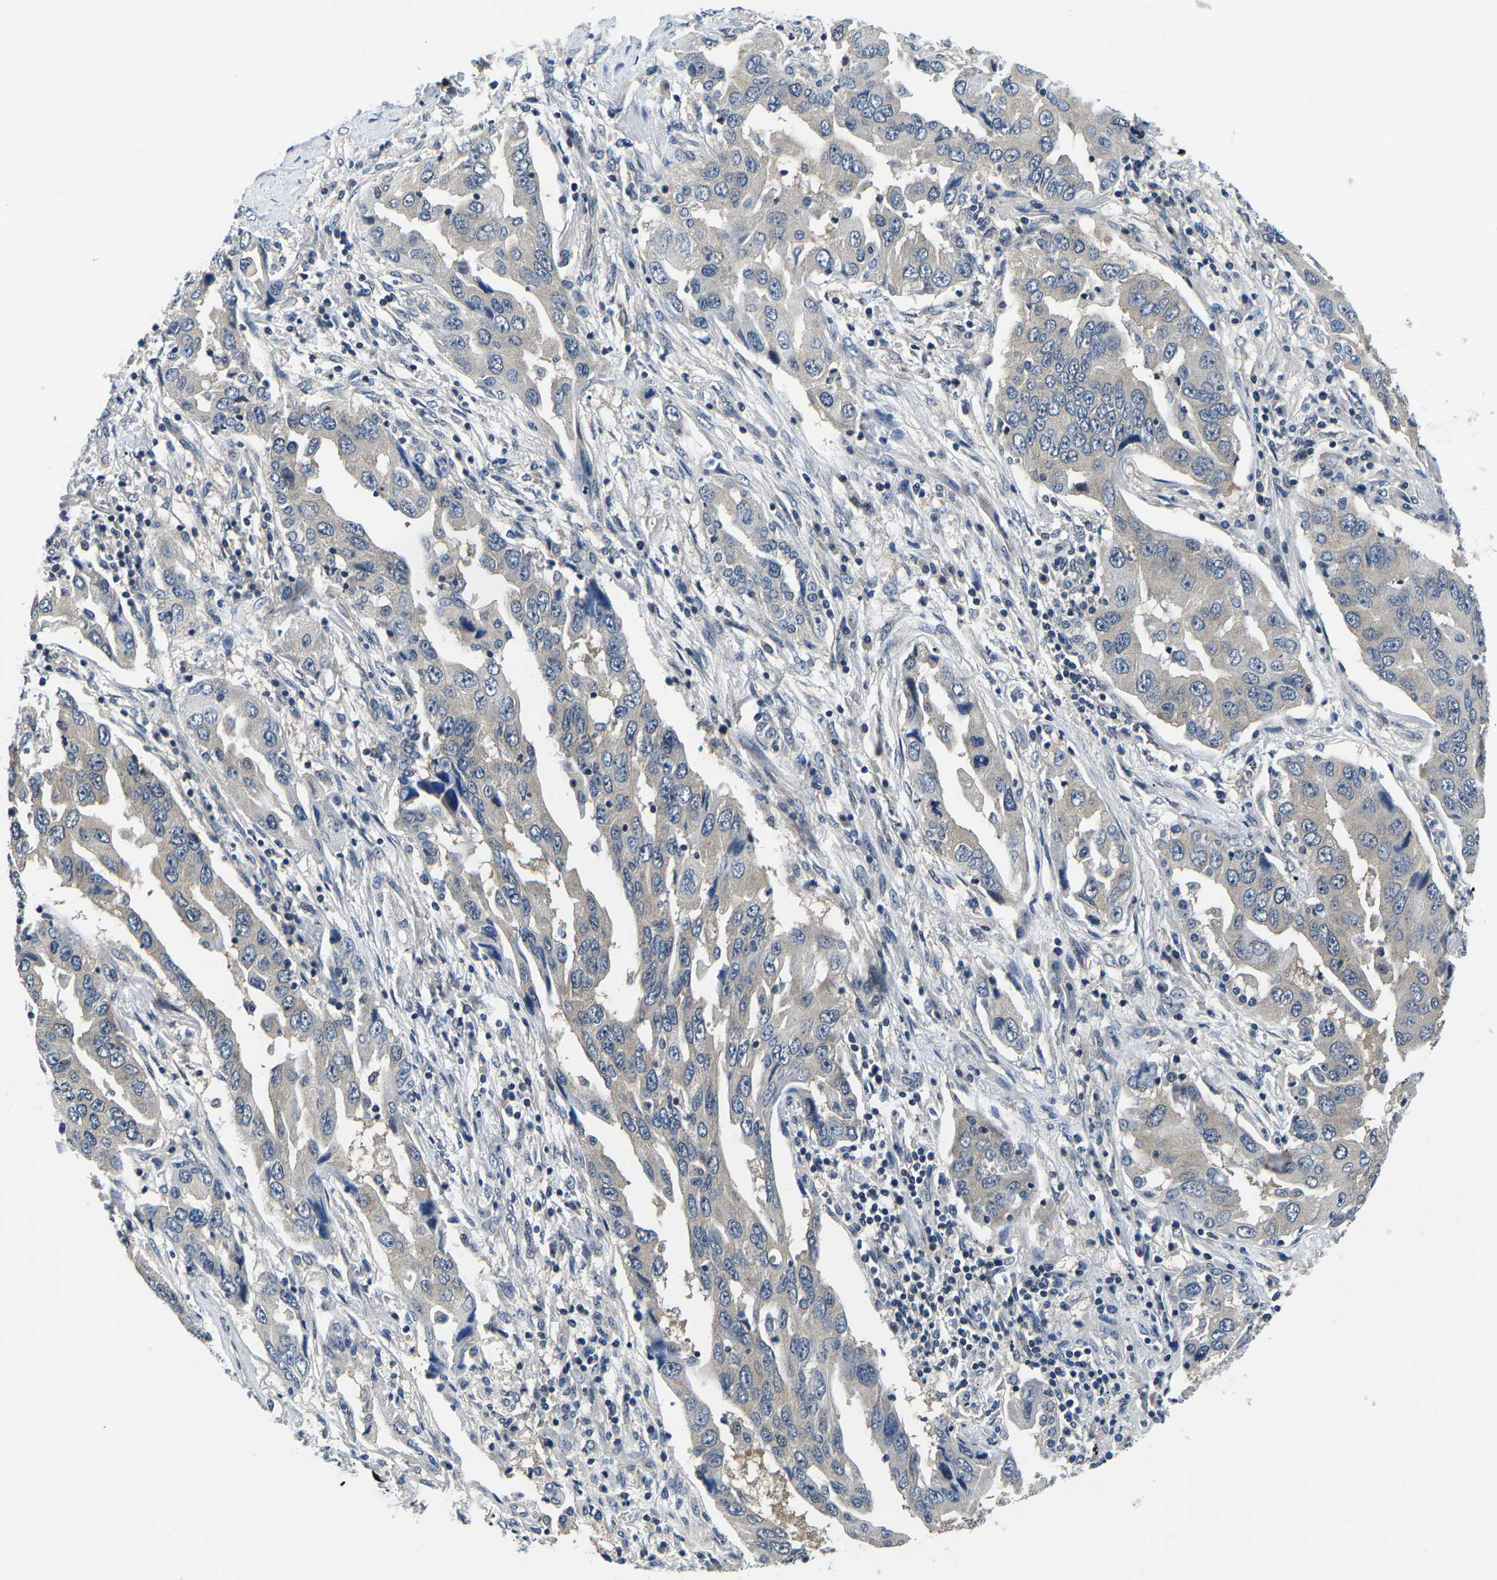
{"staining": {"intensity": "weak", "quantity": ">75%", "location": "cytoplasmic/membranous"}, "tissue": "lung cancer", "cell_type": "Tumor cells", "image_type": "cancer", "snomed": [{"axis": "morphology", "description": "Adenocarcinoma, NOS"}, {"axis": "topography", "description": "Lung"}], "caption": "Brown immunohistochemical staining in lung cancer (adenocarcinoma) exhibits weak cytoplasmic/membranous expression in approximately >75% of tumor cells. Nuclei are stained in blue.", "gene": "GSK3B", "patient": {"sex": "female", "age": 65}}